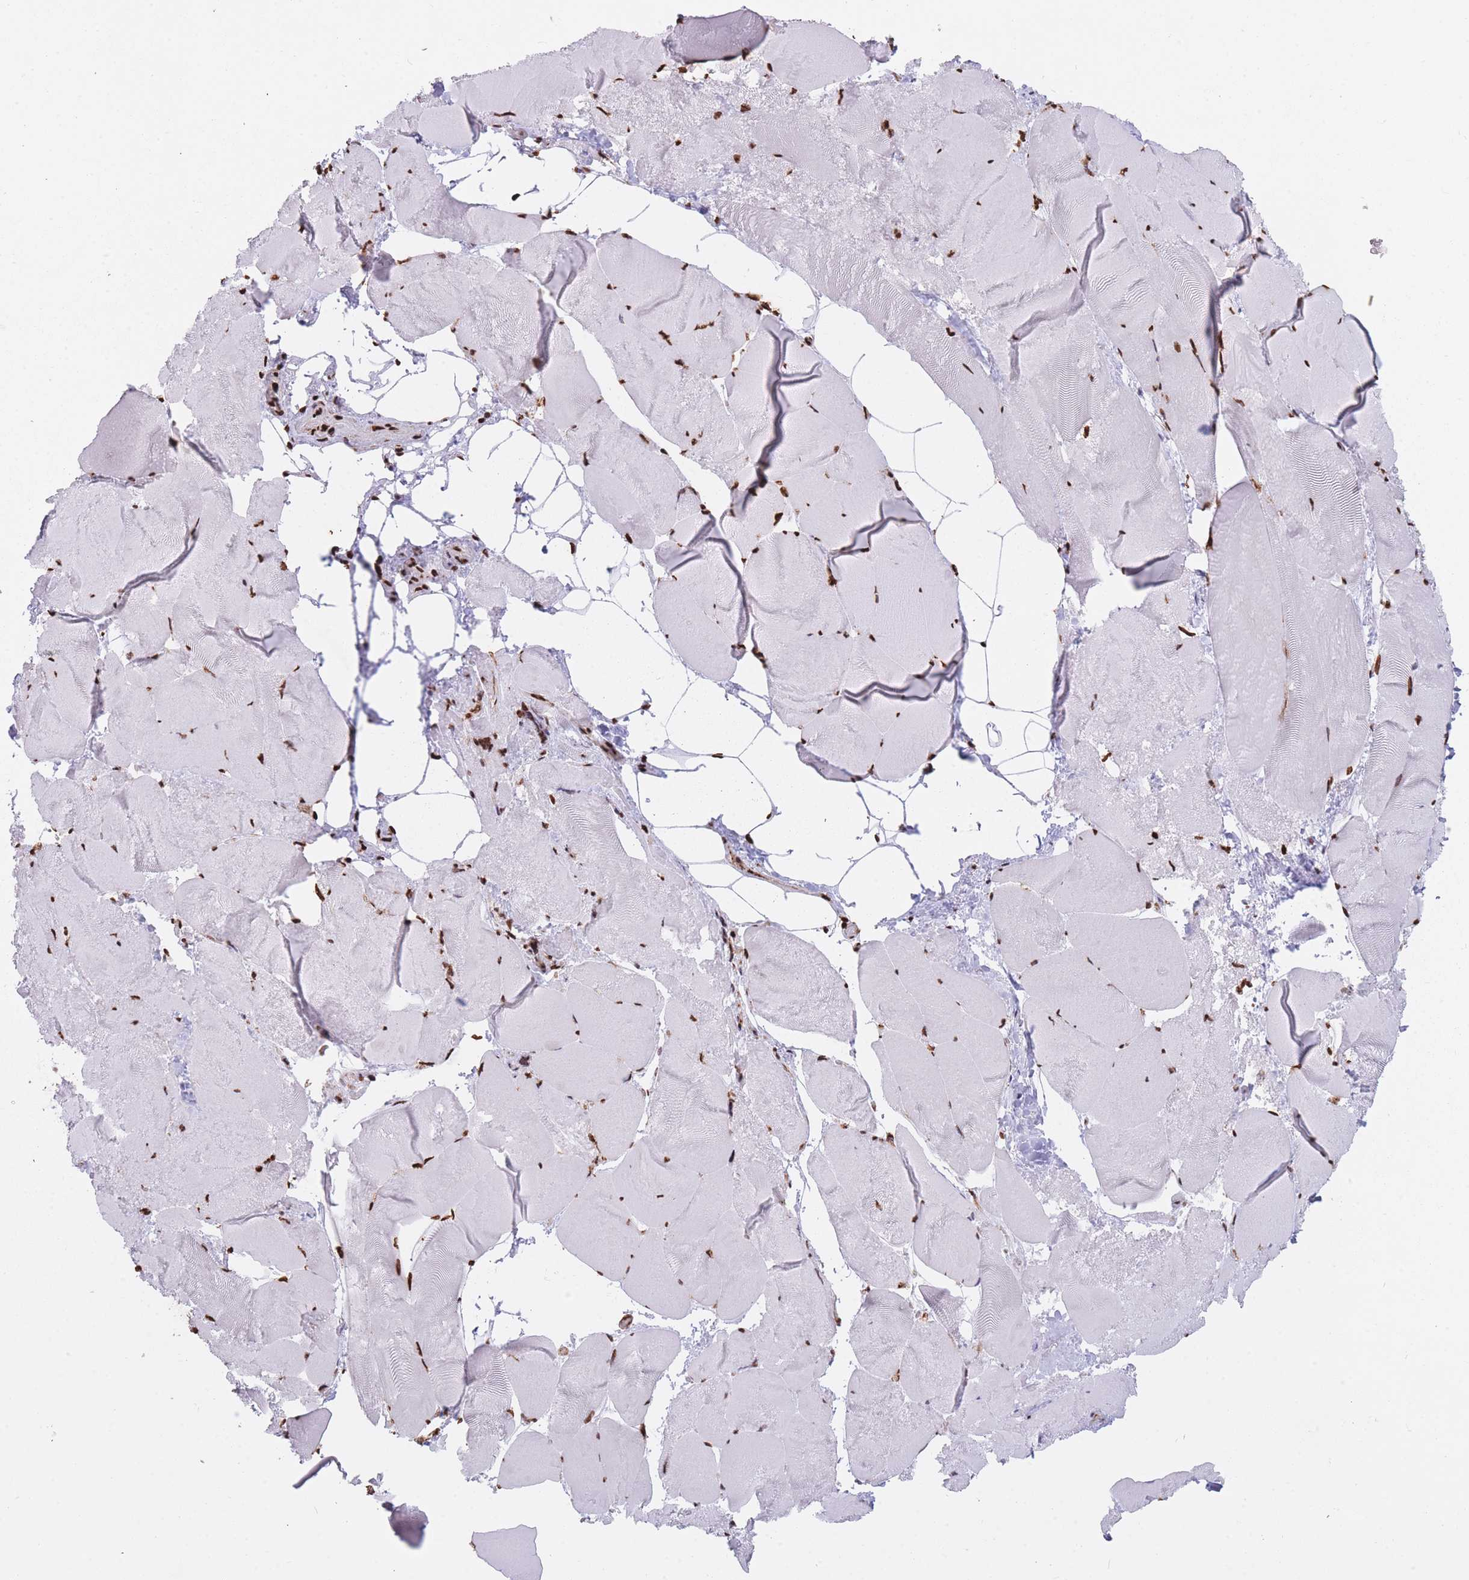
{"staining": {"intensity": "strong", "quantity": ">75%", "location": "nuclear"}, "tissue": "skeletal muscle", "cell_type": "Myocytes", "image_type": "normal", "snomed": [{"axis": "morphology", "description": "Normal tissue, NOS"}, {"axis": "topography", "description": "Skeletal muscle"}], "caption": "Protein expression analysis of benign human skeletal muscle reveals strong nuclear positivity in approximately >75% of myocytes.", "gene": "HNRNPUL1", "patient": {"sex": "female", "age": 64}}